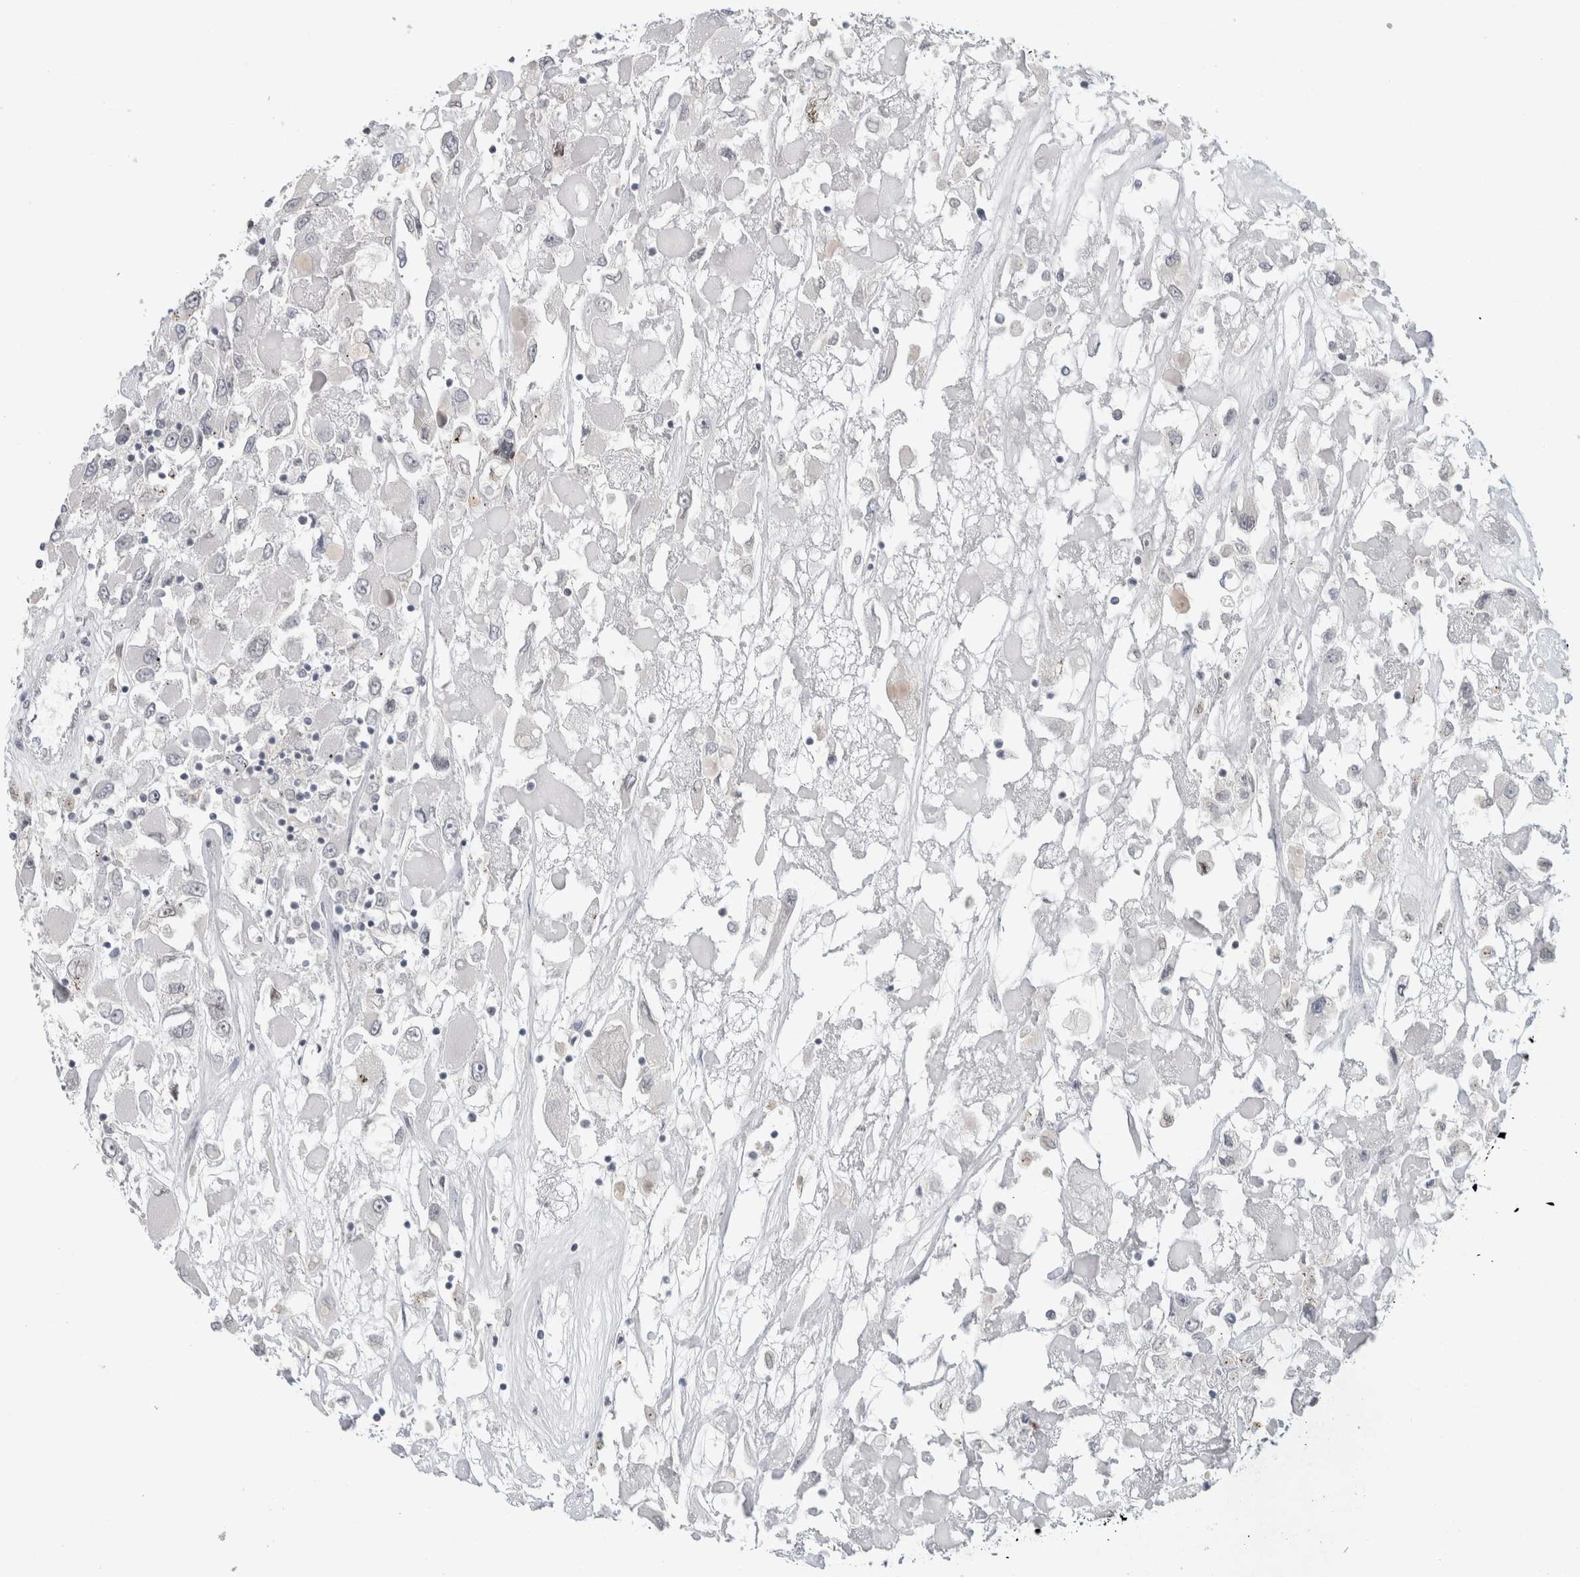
{"staining": {"intensity": "negative", "quantity": "none", "location": "none"}, "tissue": "renal cancer", "cell_type": "Tumor cells", "image_type": "cancer", "snomed": [{"axis": "morphology", "description": "Adenocarcinoma, NOS"}, {"axis": "topography", "description": "Kidney"}], "caption": "IHC of renal cancer reveals no staining in tumor cells.", "gene": "ZNF770", "patient": {"sex": "female", "age": 52}}